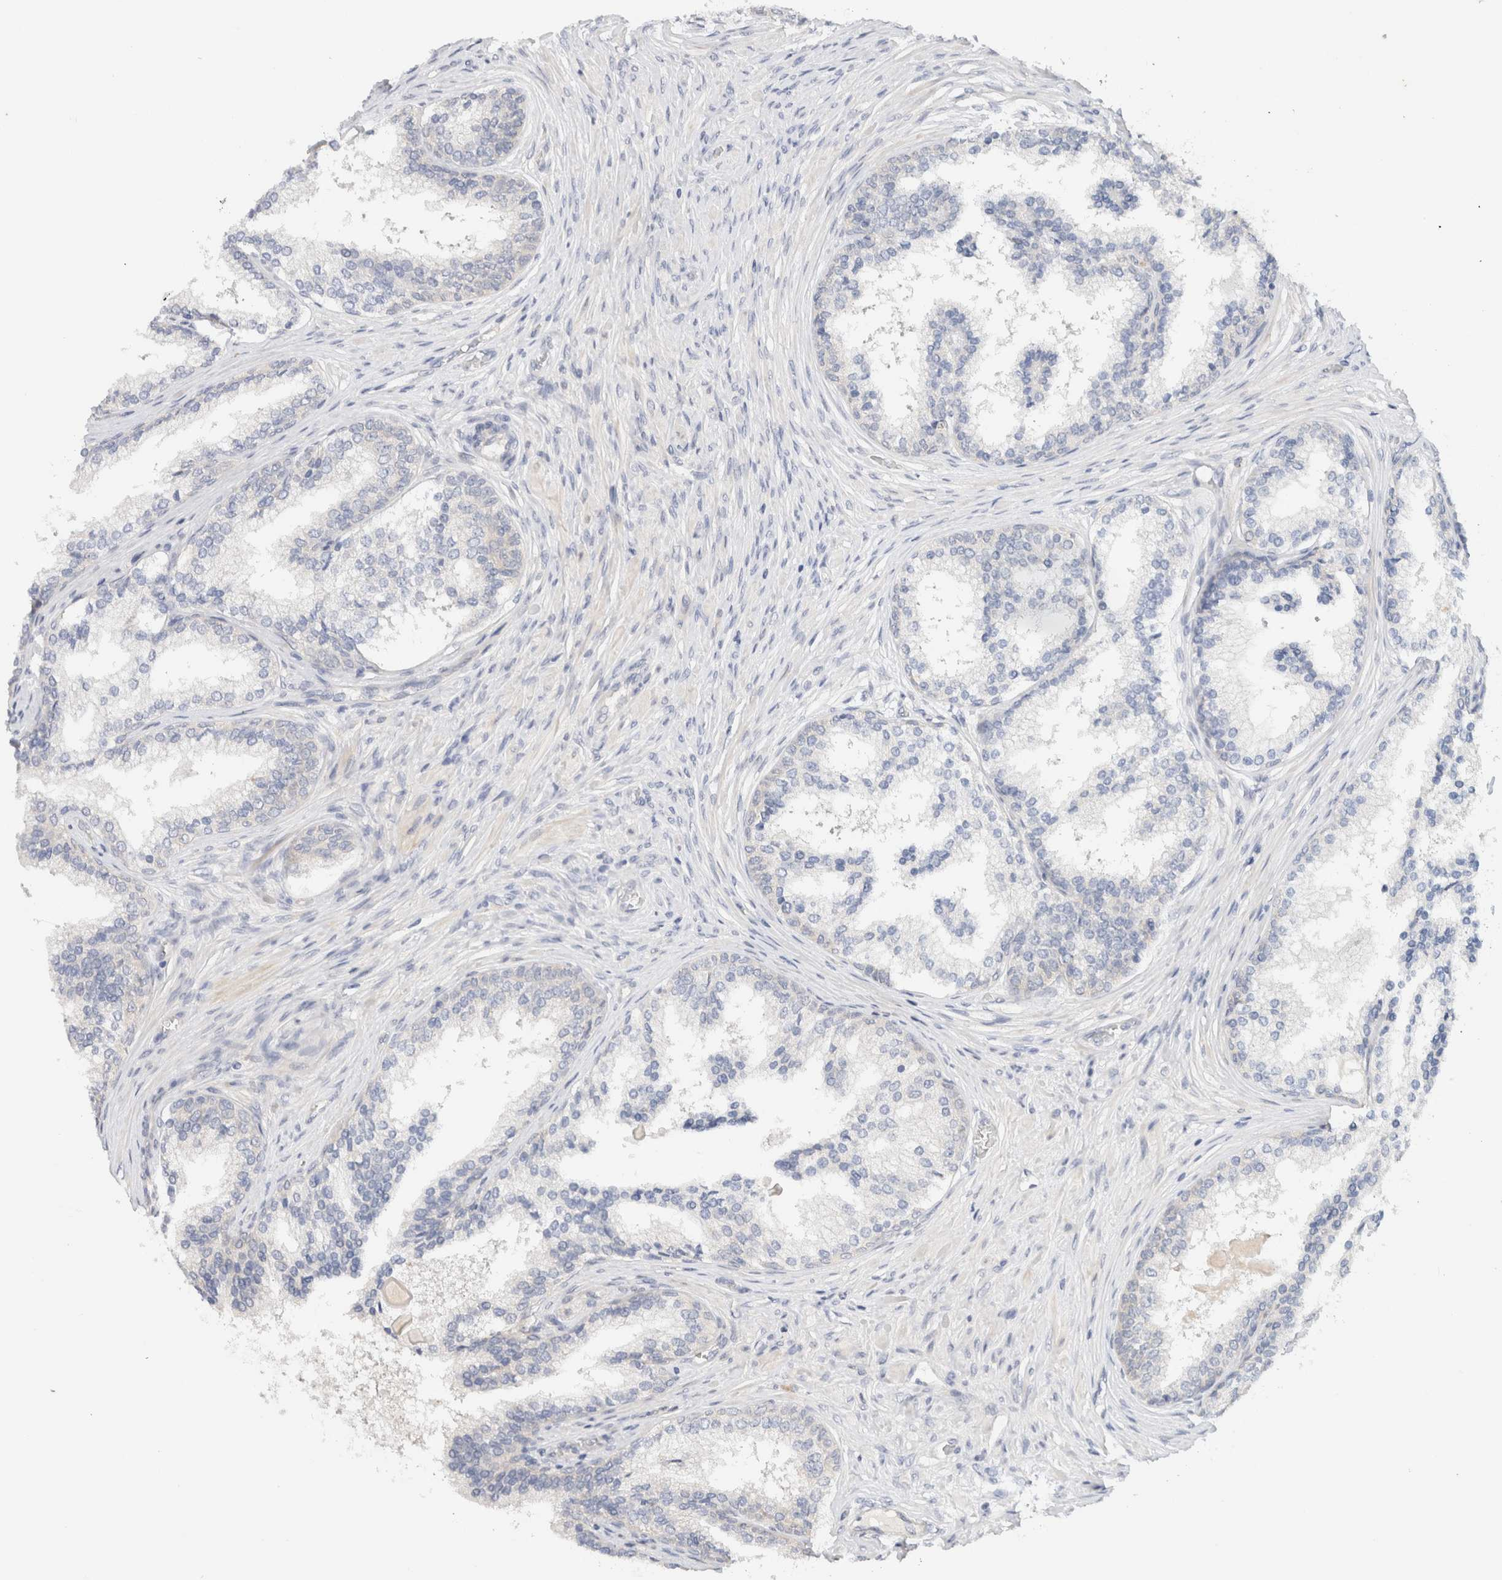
{"staining": {"intensity": "negative", "quantity": "none", "location": "none"}, "tissue": "prostate cancer", "cell_type": "Tumor cells", "image_type": "cancer", "snomed": [{"axis": "morphology", "description": "Adenocarcinoma, High grade"}, {"axis": "topography", "description": "Prostate"}], "caption": "Immunohistochemistry photomicrograph of human high-grade adenocarcinoma (prostate) stained for a protein (brown), which reveals no staining in tumor cells. Nuclei are stained in blue.", "gene": "SPRTN", "patient": {"sex": "male", "age": 56}}